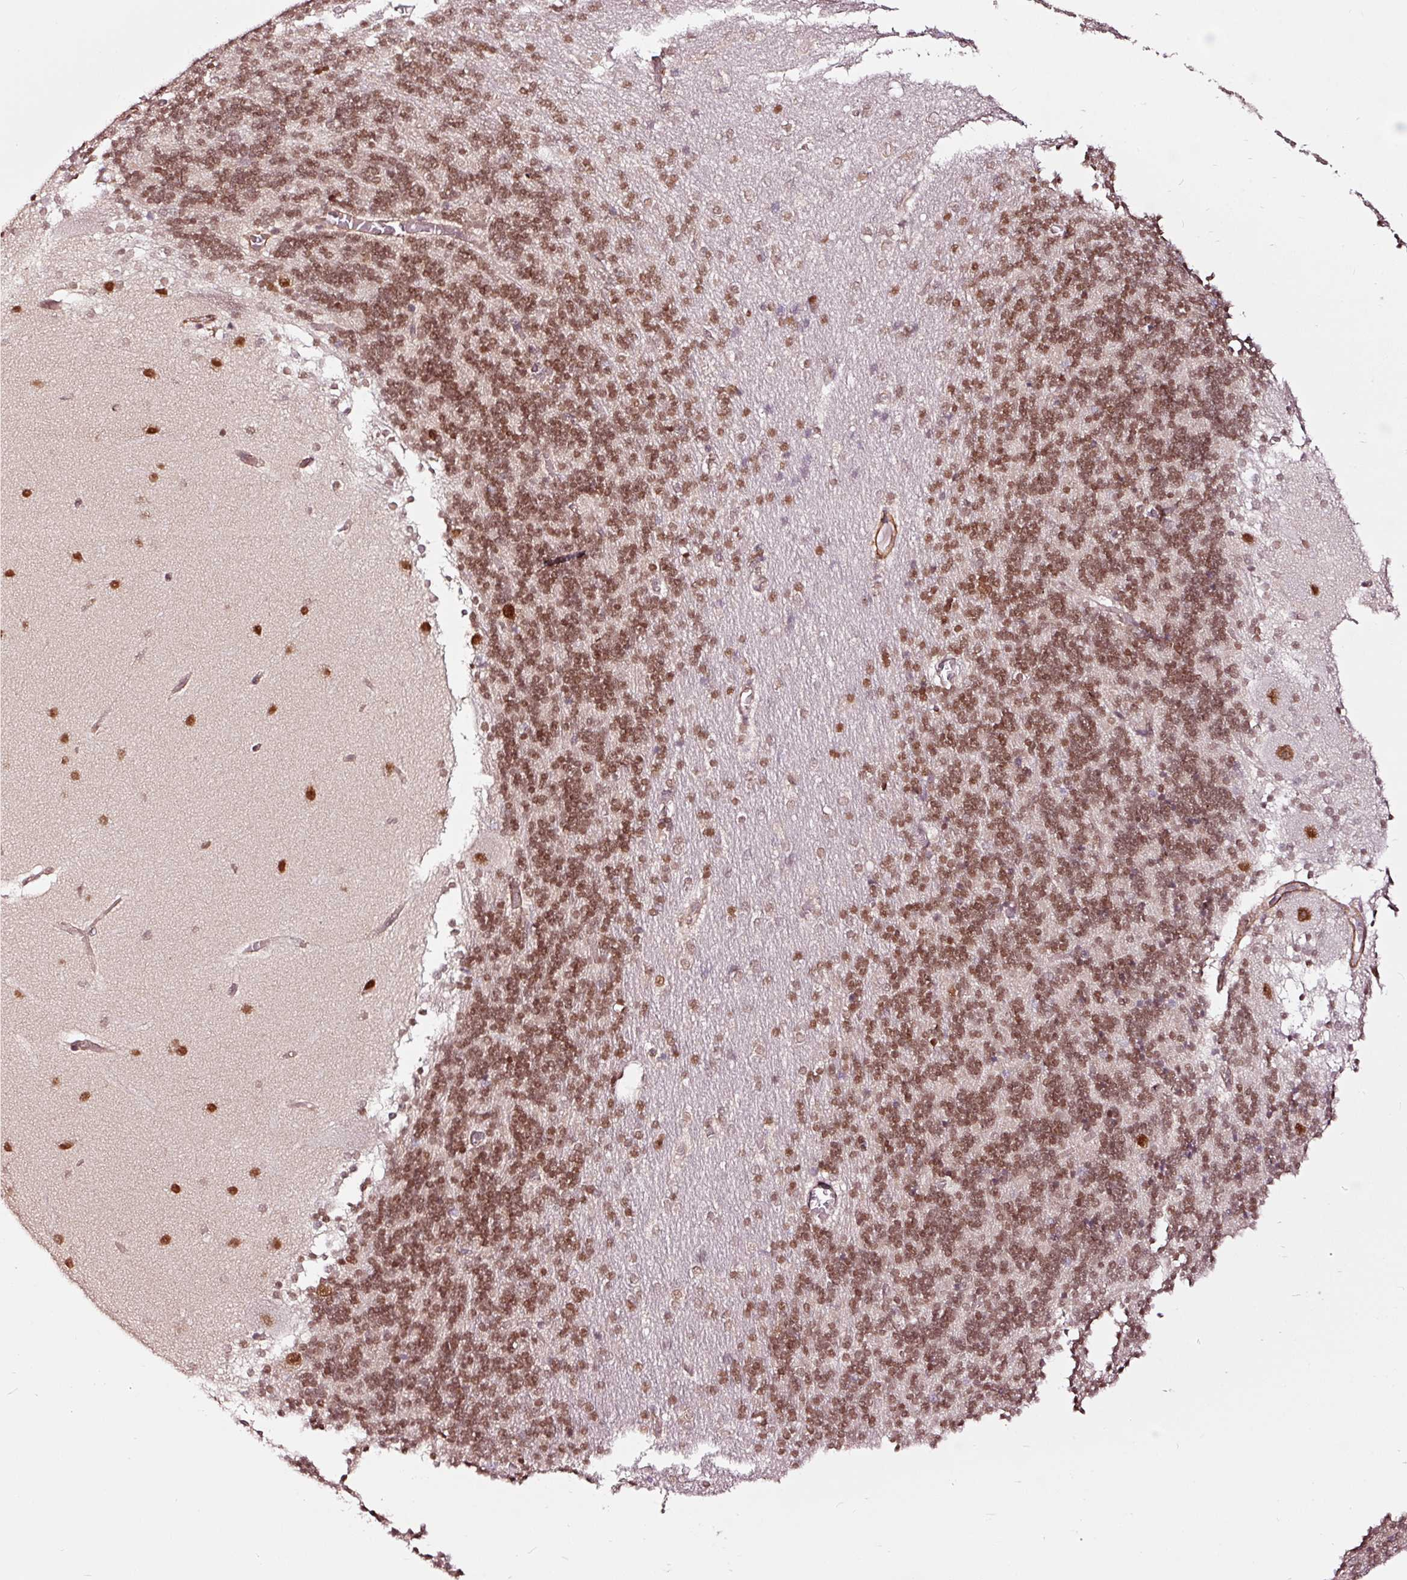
{"staining": {"intensity": "moderate", "quantity": ">75%", "location": "nuclear"}, "tissue": "cerebellum", "cell_type": "Cells in granular layer", "image_type": "normal", "snomed": [{"axis": "morphology", "description": "Normal tissue, NOS"}, {"axis": "topography", "description": "Cerebellum"}], "caption": "IHC of unremarkable cerebellum reveals medium levels of moderate nuclear positivity in approximately >75% of cells in granular layer.", "gene": "TPM1", "patient": {"sex": "female", "age": 54}}